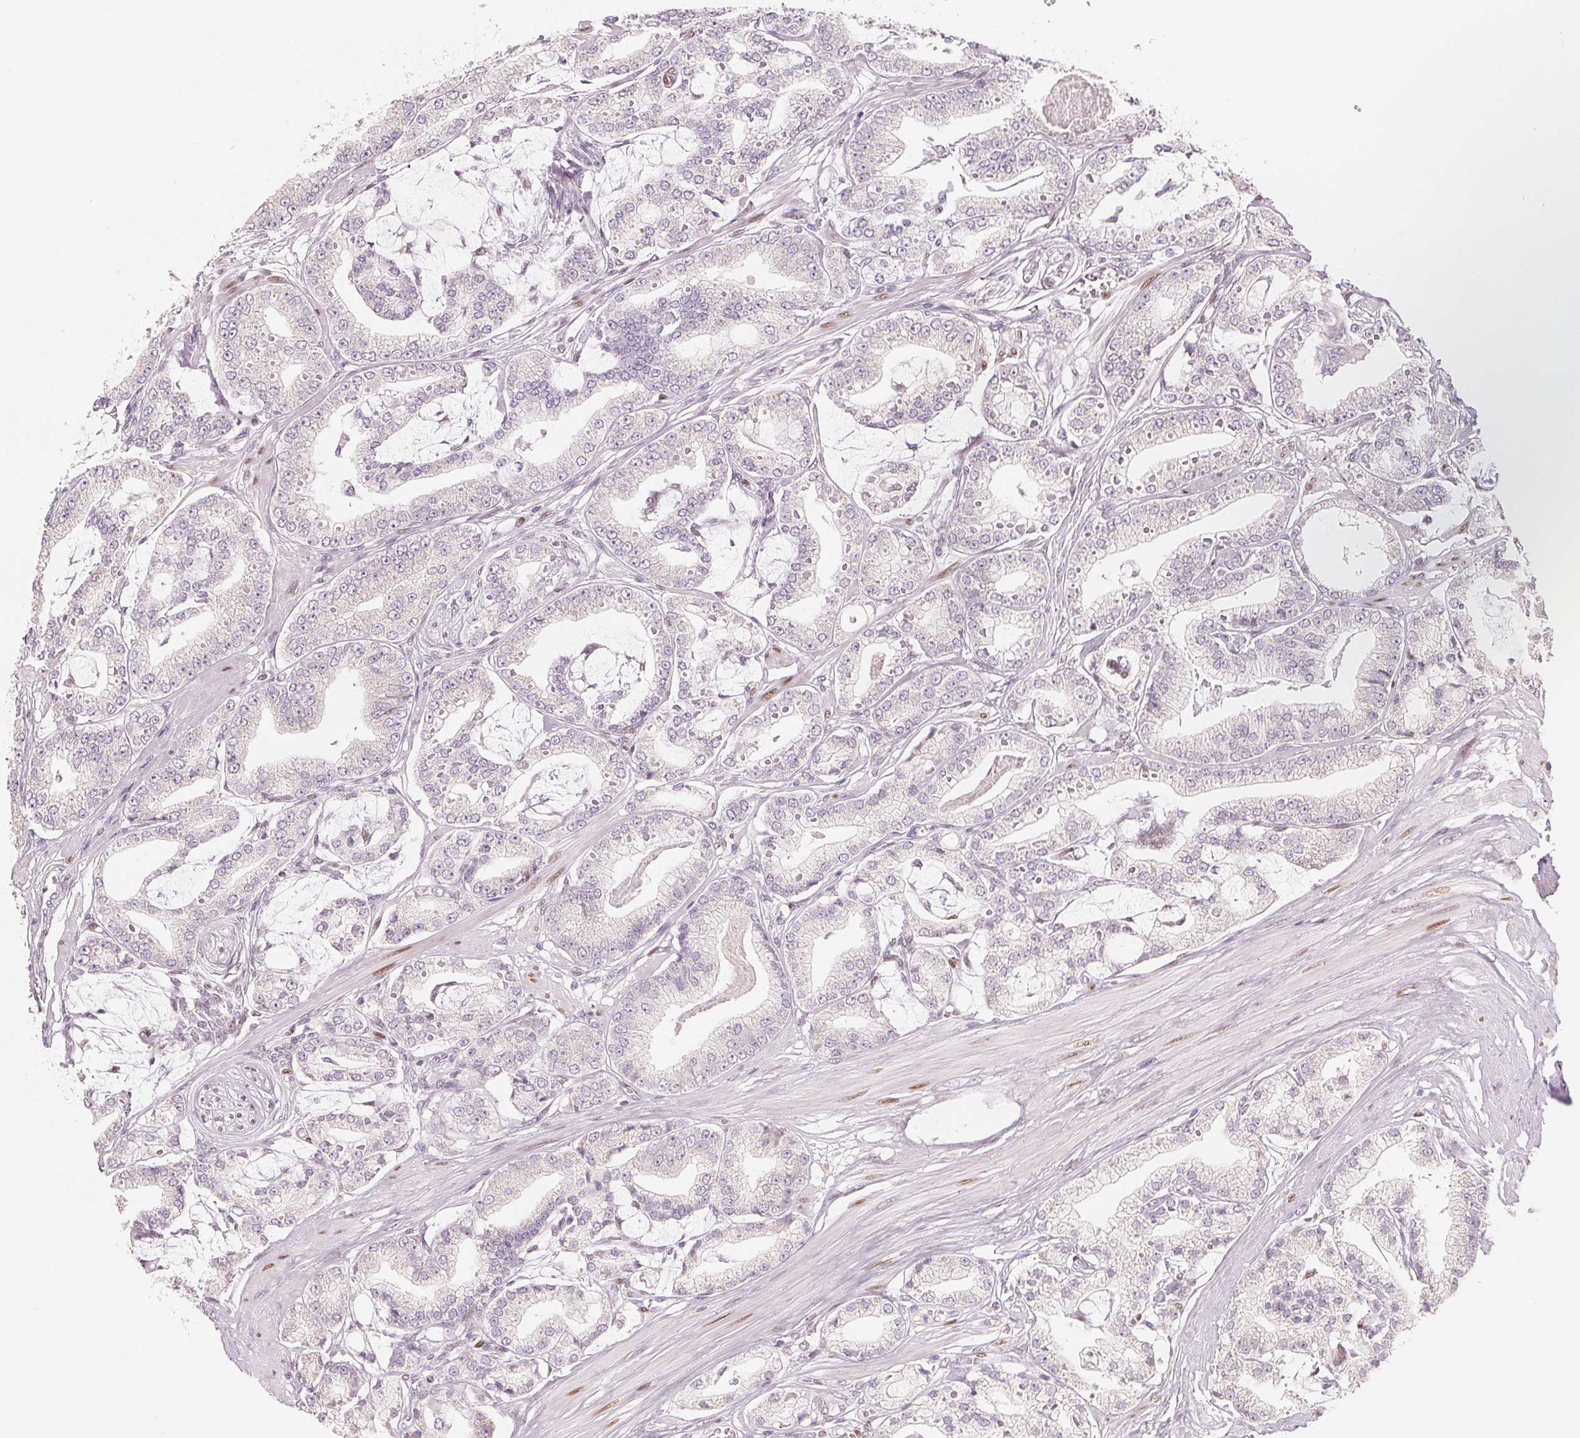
{"staining": {"intensity": "negative", "quantity": "none", "location": "none"}, "tissue": "prostate cancer", "cell_type": "Tumor cells", "image_type": "cancer", "snomed": [{"axis": "morphology", "description": "Adenocarcinoma, High grade"}, {"axis": "topography", "description": "Prostate"}], "caption": "This is an immunohistochemistry (IHC) image of high-grade adenocarcinoma (prostate). There is no staining in tumor cells.", "gene": "SMARCD3", "patient": {"sex": "male", "age": 71}}